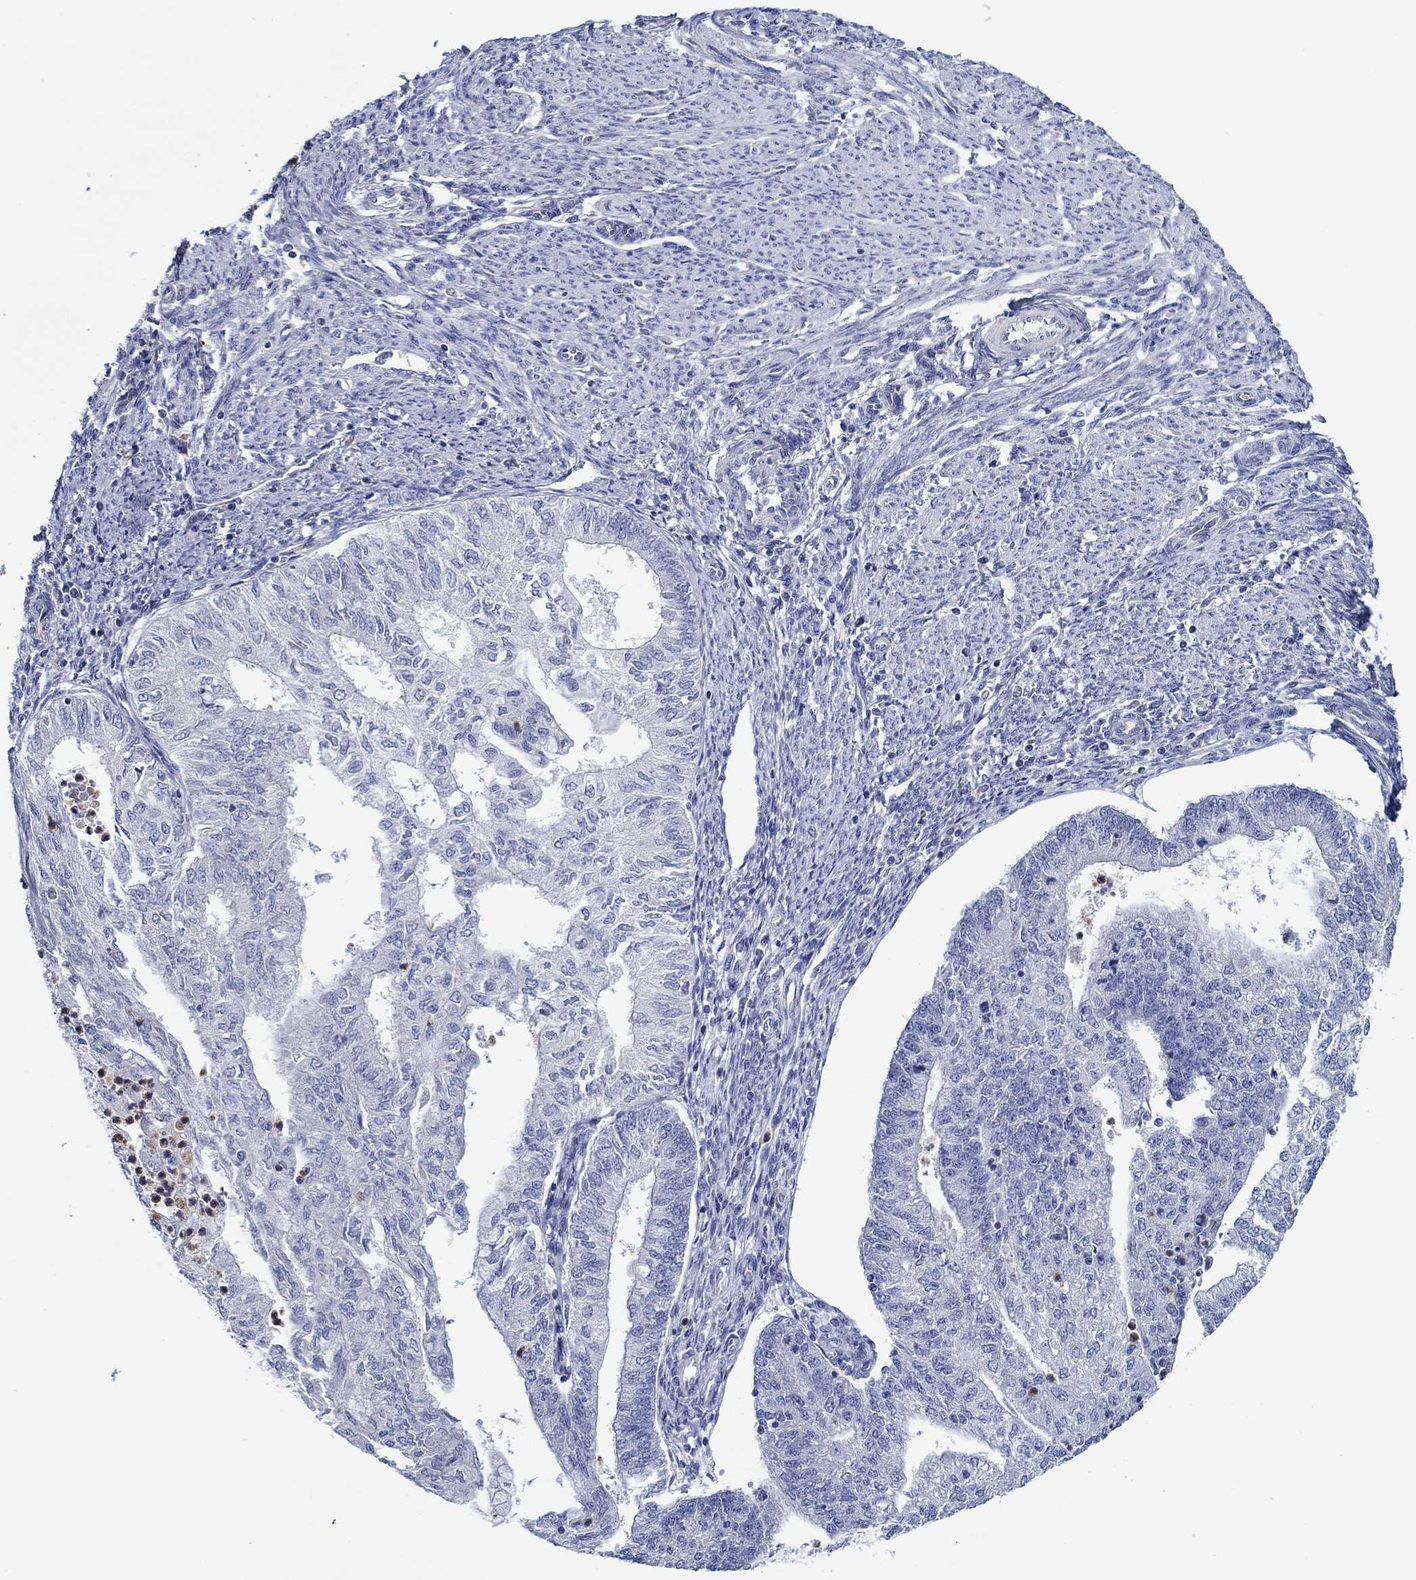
{"staining": {"intensity": "negative", "quantity": "none", "location": "none"}, "tissue": "endometrial cancer", "cell_type": "Tumor cells", "image_type": "cancer", "snomed": [{"axis": "morphology", "description": "Adenocarcinoma, NOS"}, {"axis": "topography", "description": "Endometrium"}], "caption": "Protein analysis of endometrial adenocarcinoma exhibits no significant expression in tumor cells.", "gene": "CFAP61", "patient": {"sex": "female", "age": 59}}